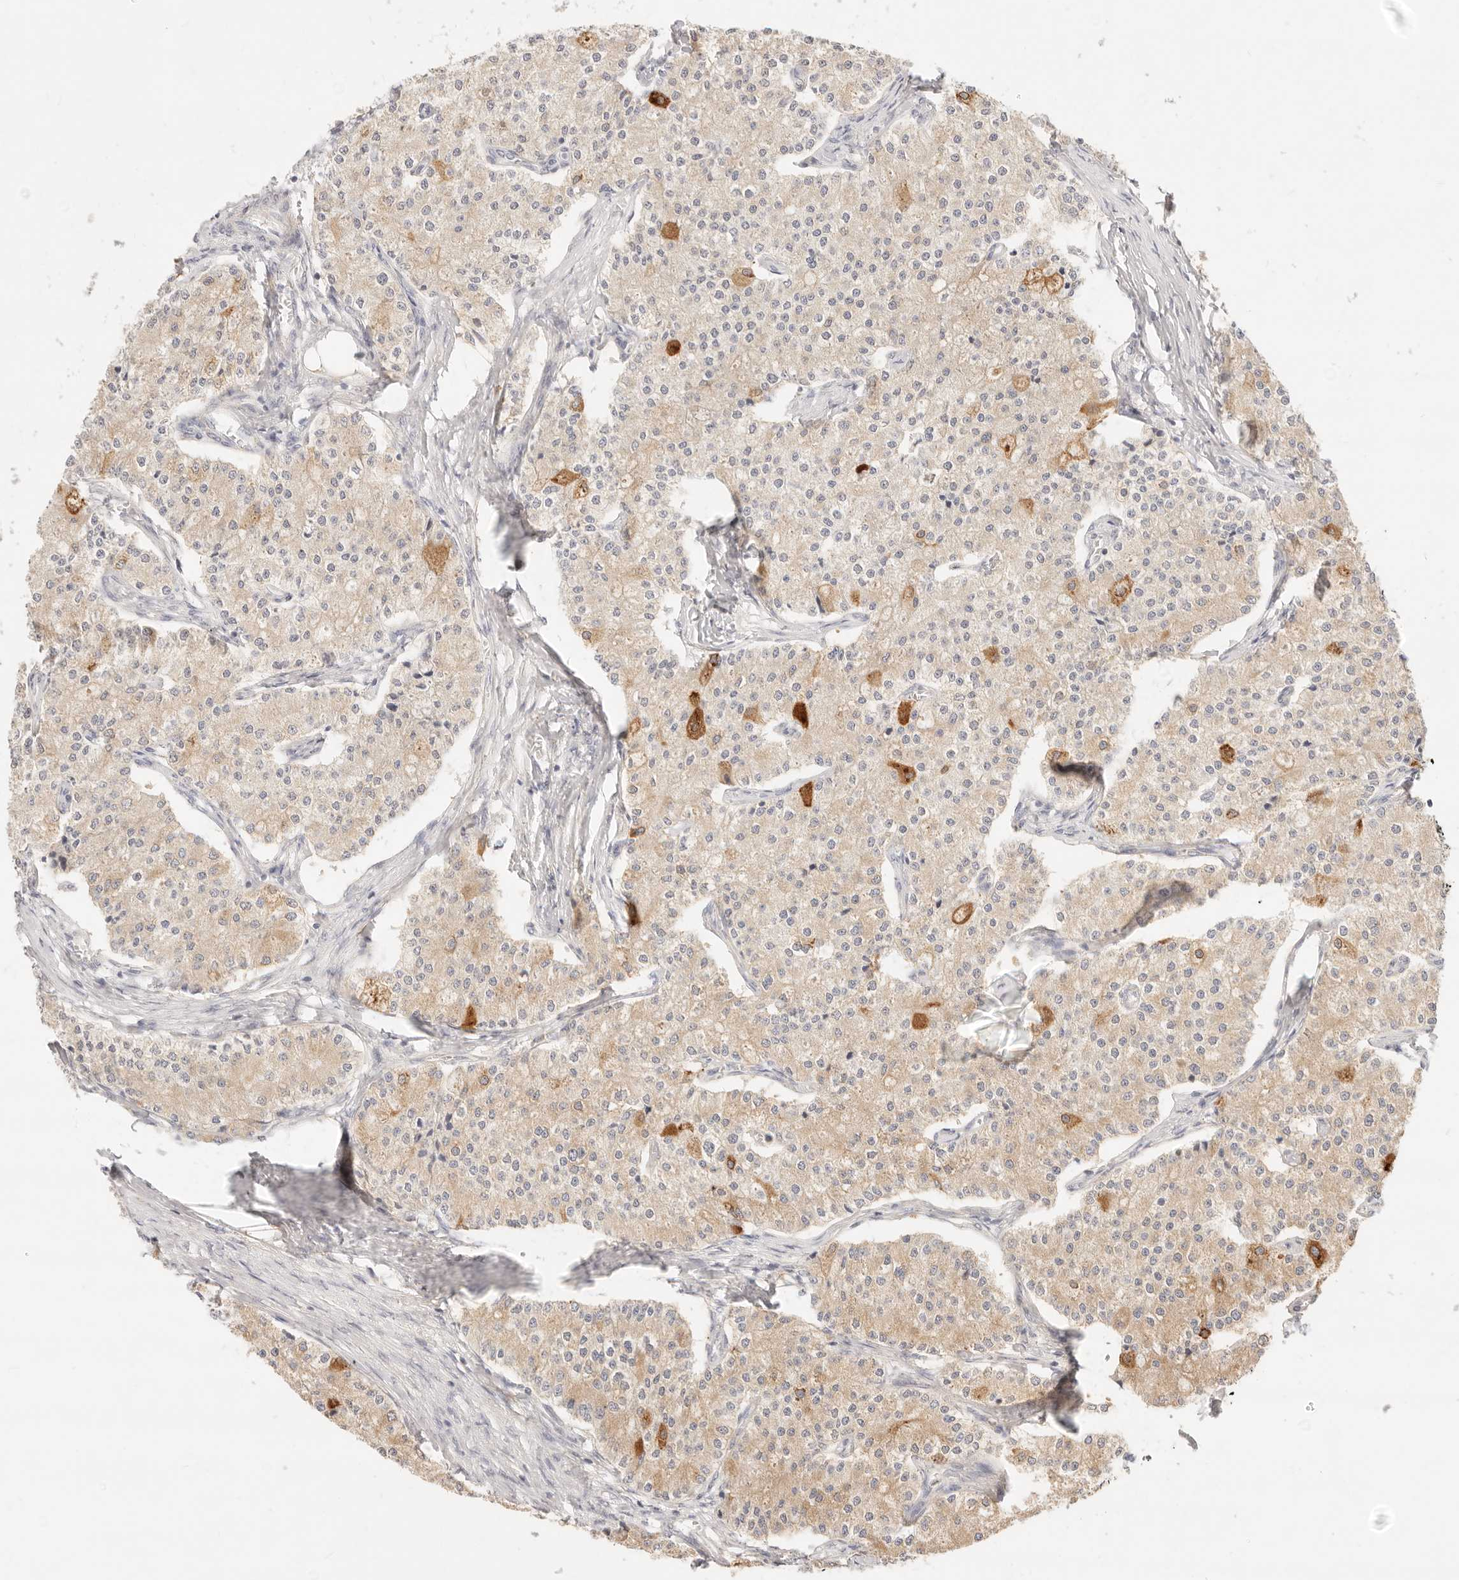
{"staining": {"intensity": "moderate", "quantity": "<25%", "location": "cytoplasmic/membranous"}, "tissue": "carcinoid", "cell_type": "Tumor cells", "image_type": "cancer", "snomed": [{"axis": "morphology", "description": "Carcinoid, malignant, NOS"}, {"axis": "topography", "description": "Colon"}], "caption": "Brown immunohistochemical staining in human carcinoid displays moderate cytoplasmic/membranous expression in about <25% of tumor cells. (Brightfield microscopy of DAB IHC at high magnification).", "gene": "RUBCNL", "patient": {"sex": "female", "age": 52}}